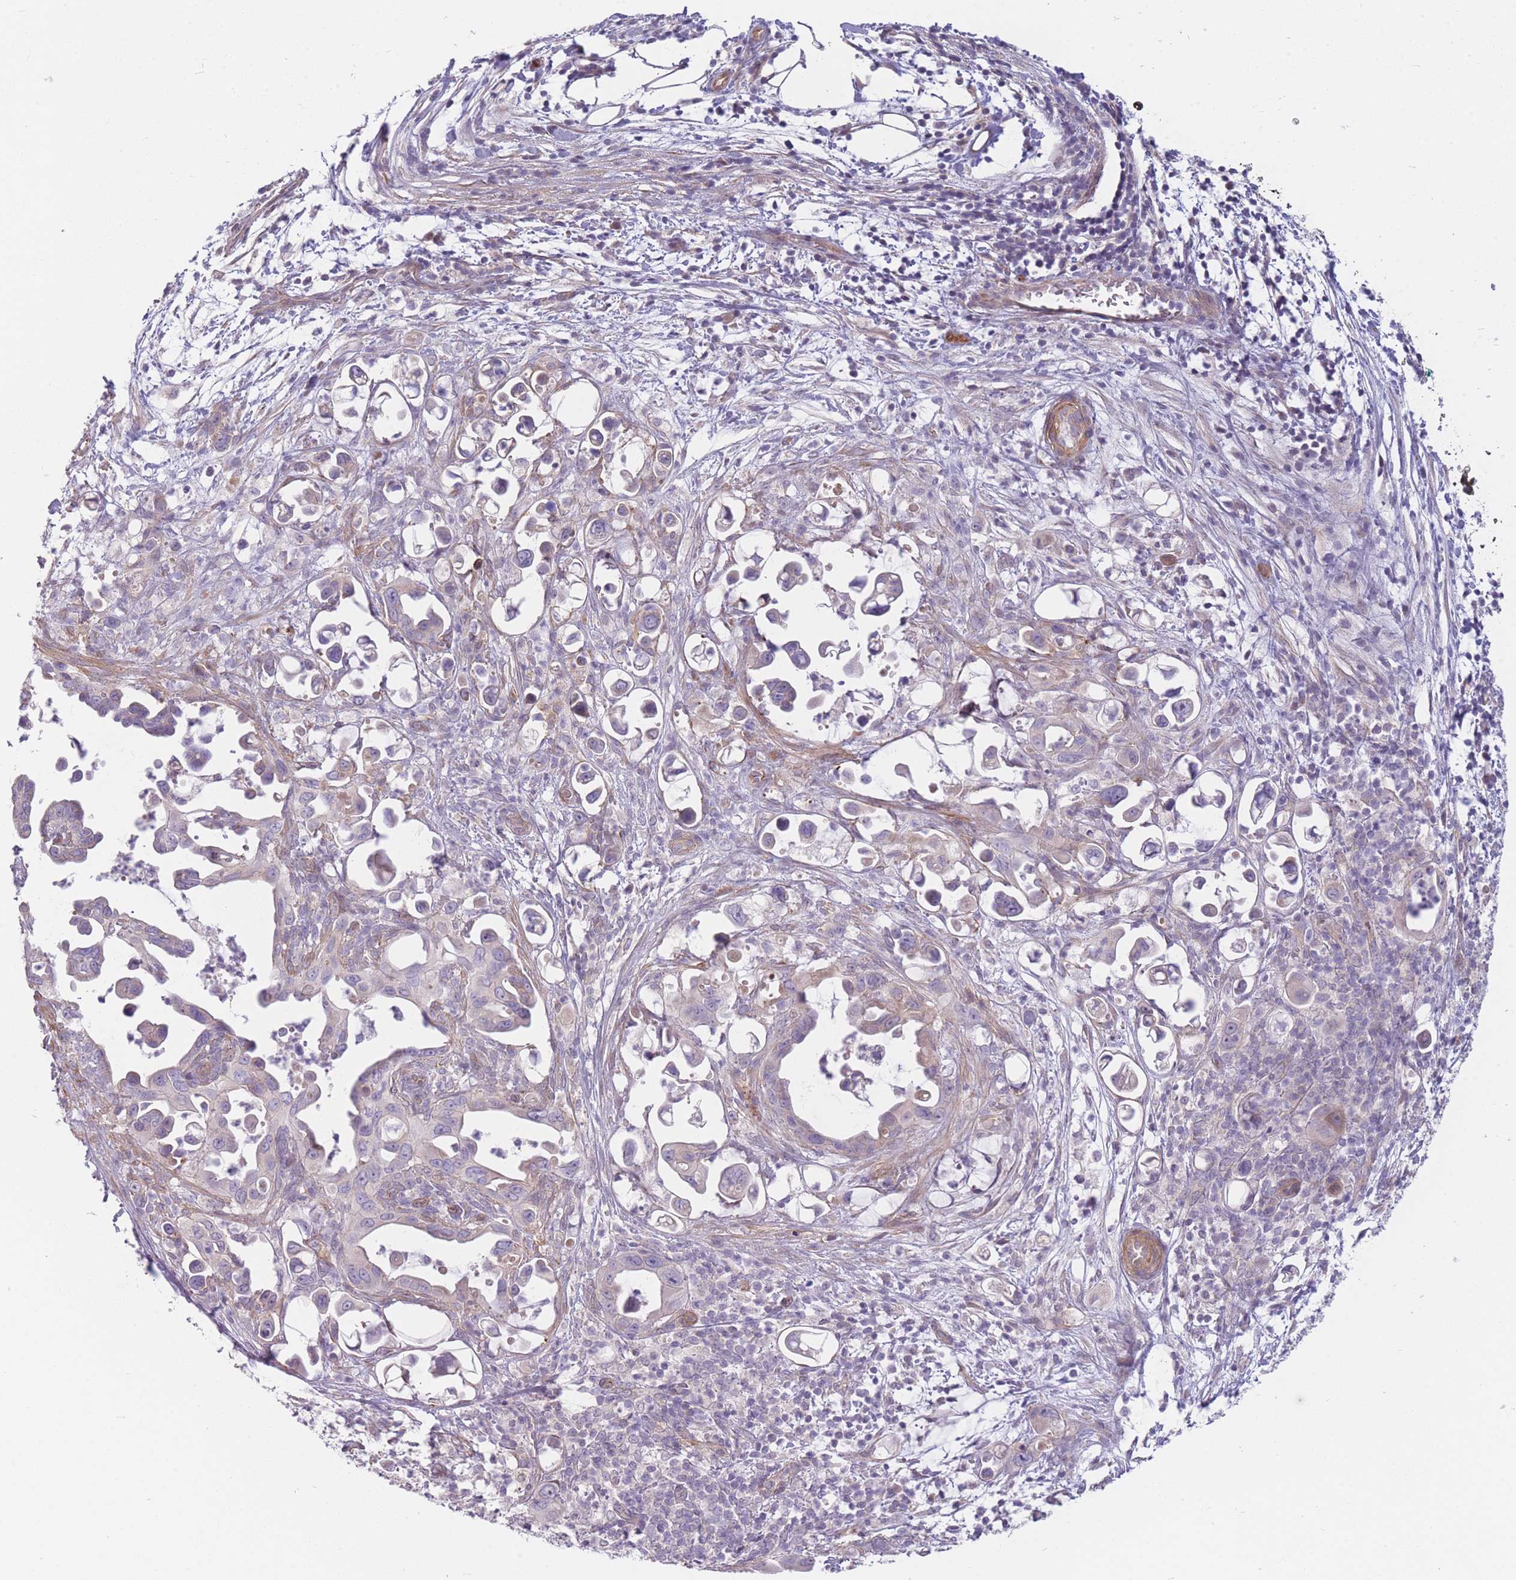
{"staining": {"intensity": "weak", "quantity": "<25%", "location": "cytoplasmic/membranous"}, "tissue": "pancreatic cancer", "cell_type": "Tumor cells", "image_type": "cancer", "snomed": [{"axis": "morphology", "description": "Adenocarcinoma, NOS"}, {"axis": "topography", "description": "Pancreas"}], "caption": "An image of human pancreatic cancer (adenocarcinoma) is negative for staining in tumor cells.", "gene": "SLC7A6", "patient": {"sex": "male", "age": 61}}